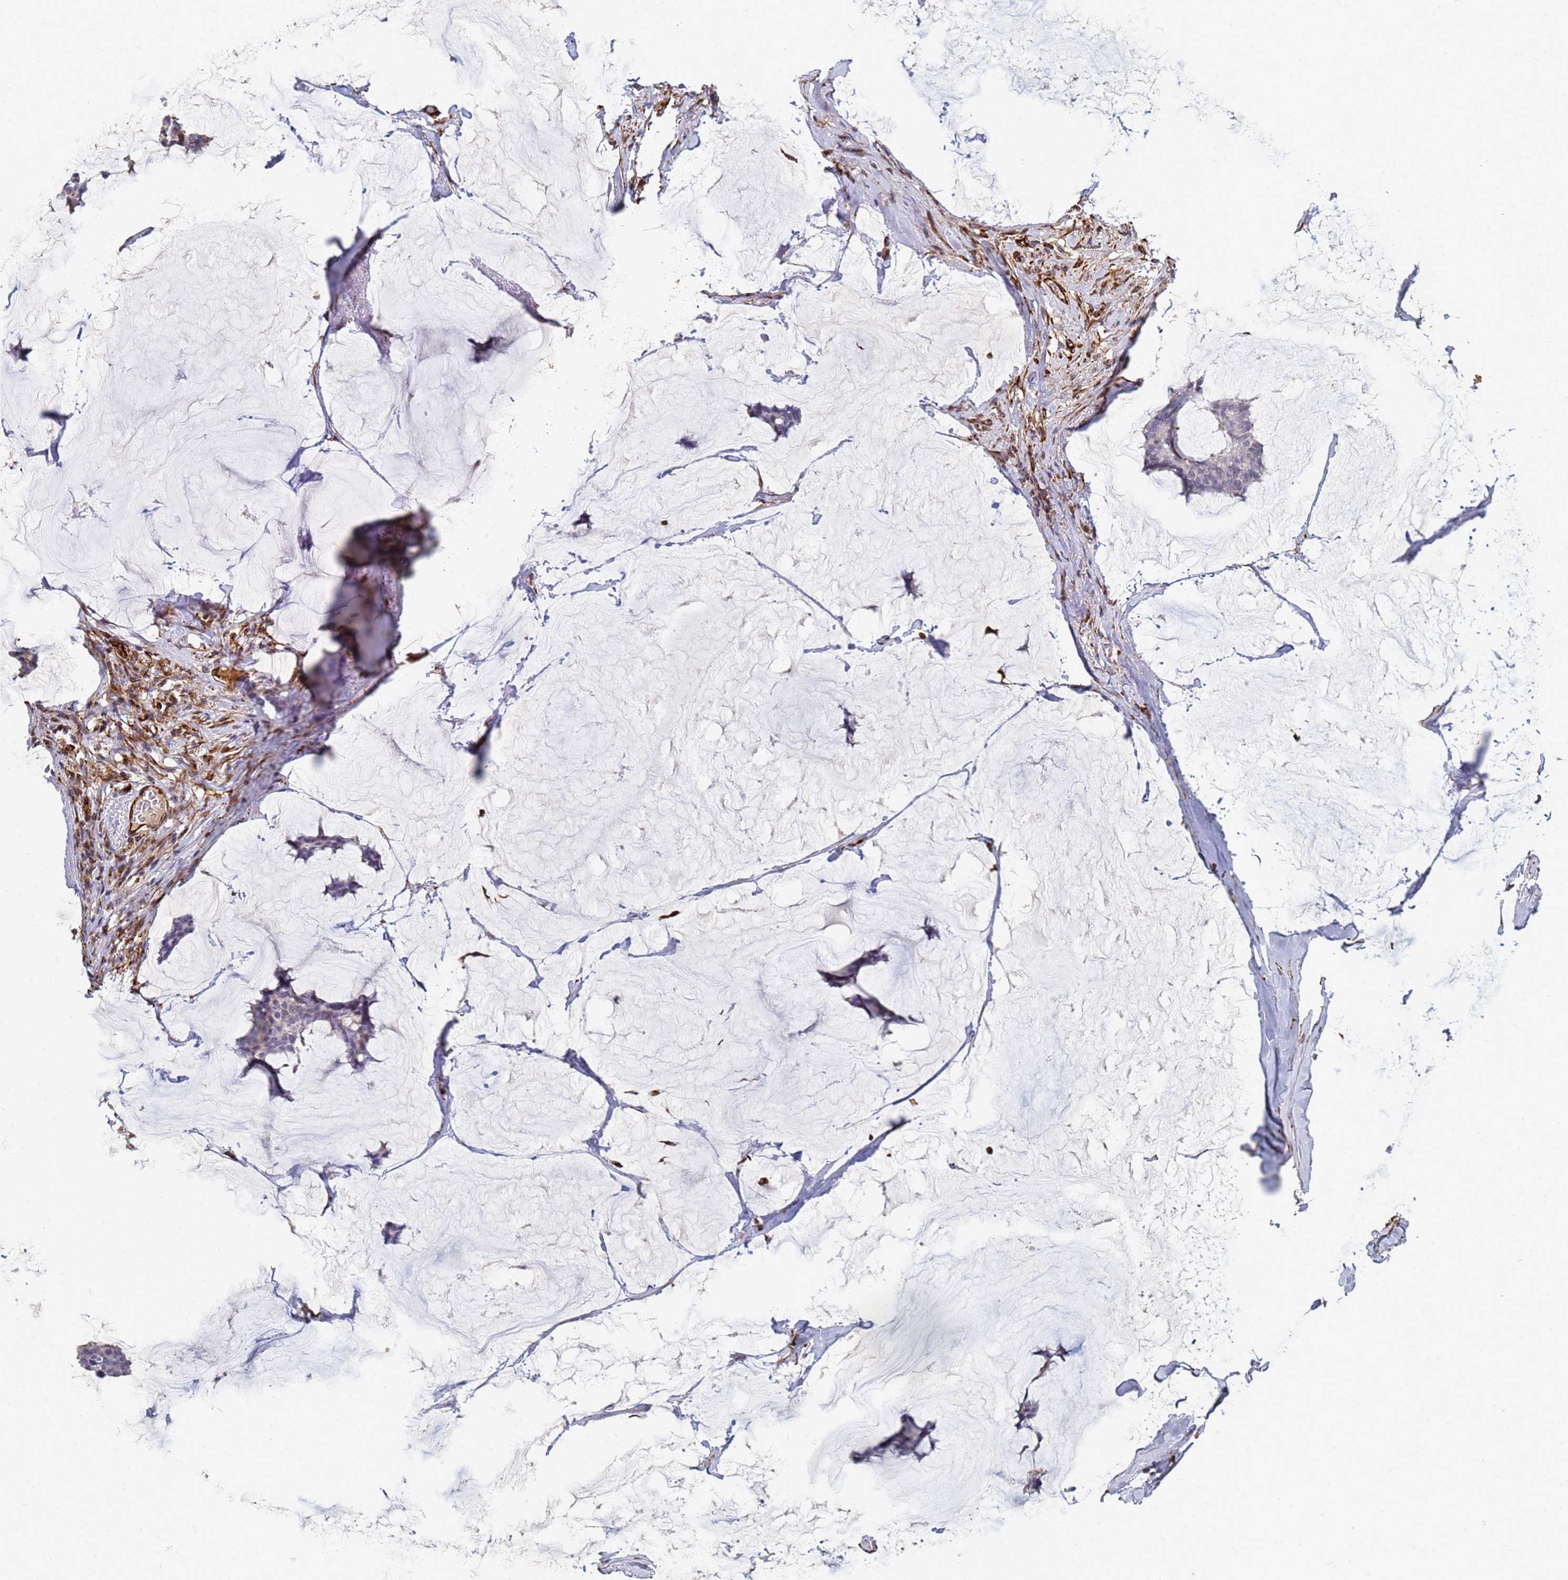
{"staining": {"intensity": "negative", "quantity": "none", "location": "none"}, "tissue": "breast cancer", "cell_type": "Tumor cells", "image_type": "cancer", "snomed": [{"axis": "morphology", "description": "Duct carcinoma"}, {"axis": "topography", "description": "Breast"}], "caption": "Photomicrograph shows no protein expression in tumor cells of breast cancer tissue.", "gene": "SYT13", "patient": {"sex": "female", "age": 93}}